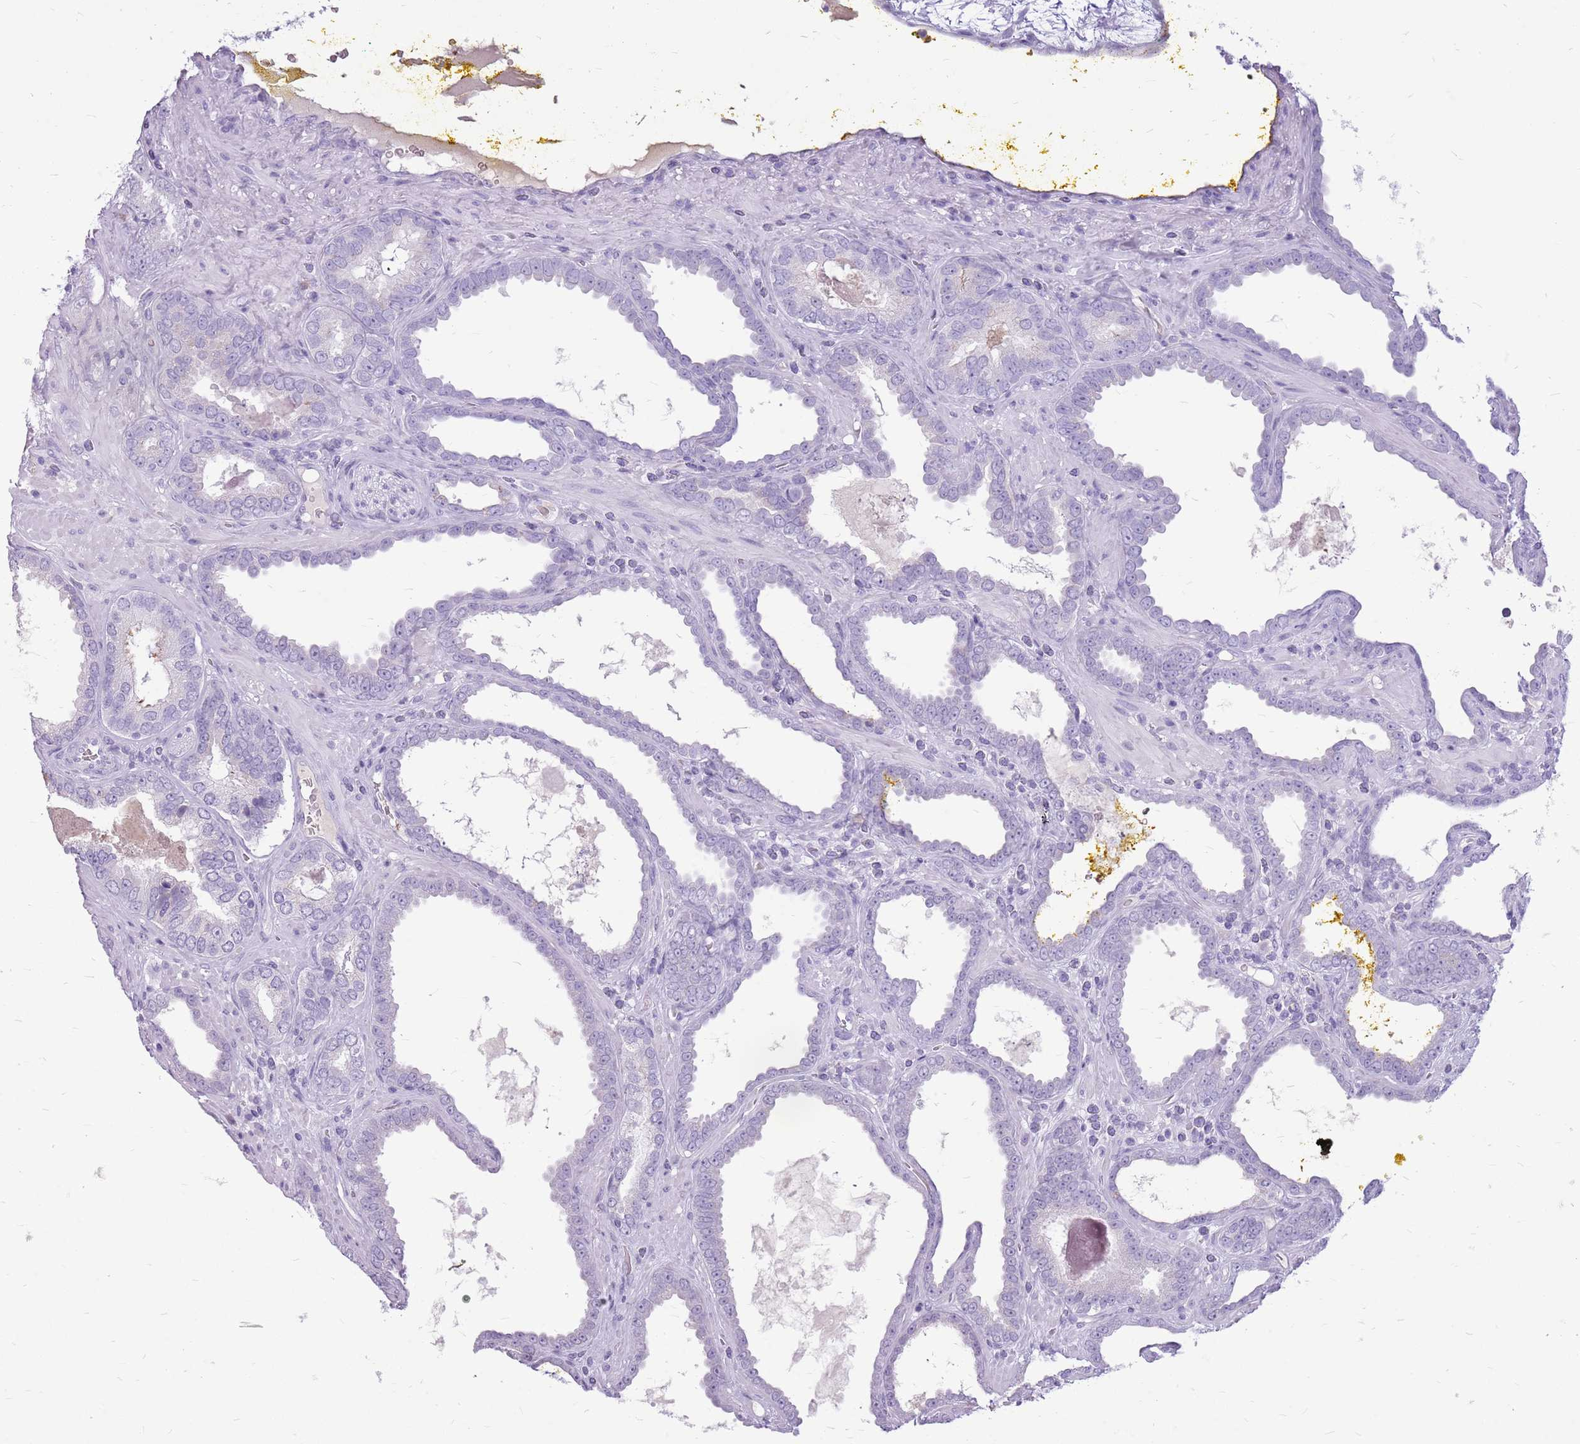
{"staining": {"intensity": "negative", "quantity": "none", "location": "none"}, "tissue": "prostate cancer", "cell_type": "Tumor cells", "image_type": "cancer", "snomed": [{"axis": "morphology", "description": "Adenocarcinoma, High grade"}, {"axis": "topography", "description": "Prostate"}], "caption": "Immunohistochemistry (IHC) image of neoplastic tissue: prostate cancer (adenocarcinoma (high-grade)) stained with DAB (3,3'-diaminobenzidine) reveals no significant protein expression in tumor cells.", "gene": "ZNF425", "patient": {"sex": "male", "age": 72}}